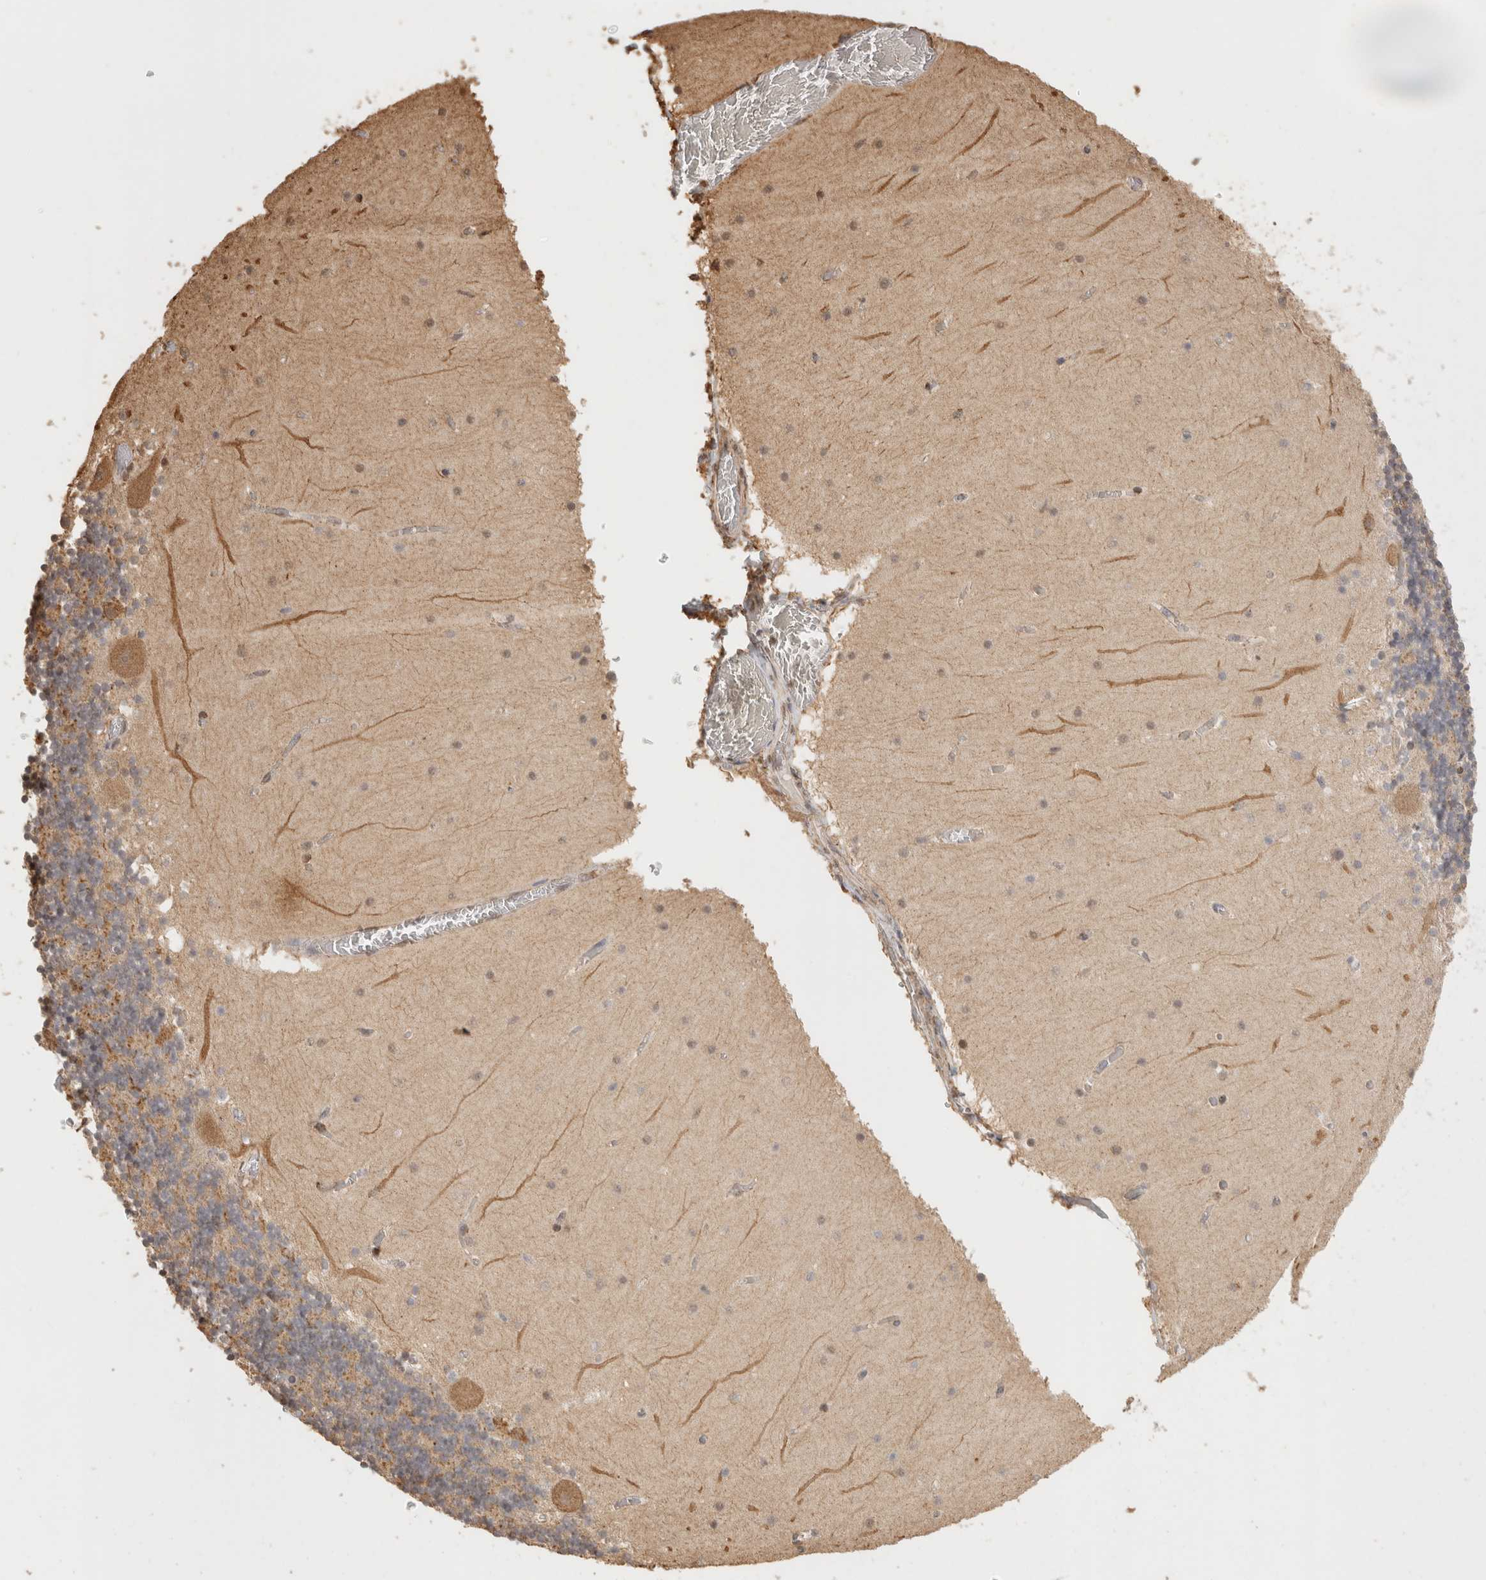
{"staining": {"intensity": "moderate", "quantity": ">75%", "location": "cytoplasmic/membranous"}, "tissue": "cerebellum", "cell_type": "Cells in granular layer", "image_type": "normal", "snomed": [{"axis": "morphology", "description": "Normal tissue, NOS"}, {"axis": "topography", "description": "Cerebellum"}], "caption": "The image demonstrates a brown stain indicating the presence of a protein in the cytoplasmic/membranous of cells in granular layer in cerebellum. The staining was performed using DAB to visualize the protein expression in brown, while the nuclei were stained in blue with hematoxylin (Magnification: 20x).", "gene": "BNIP3L", "patient": {"sex": "female", "age": 28}}